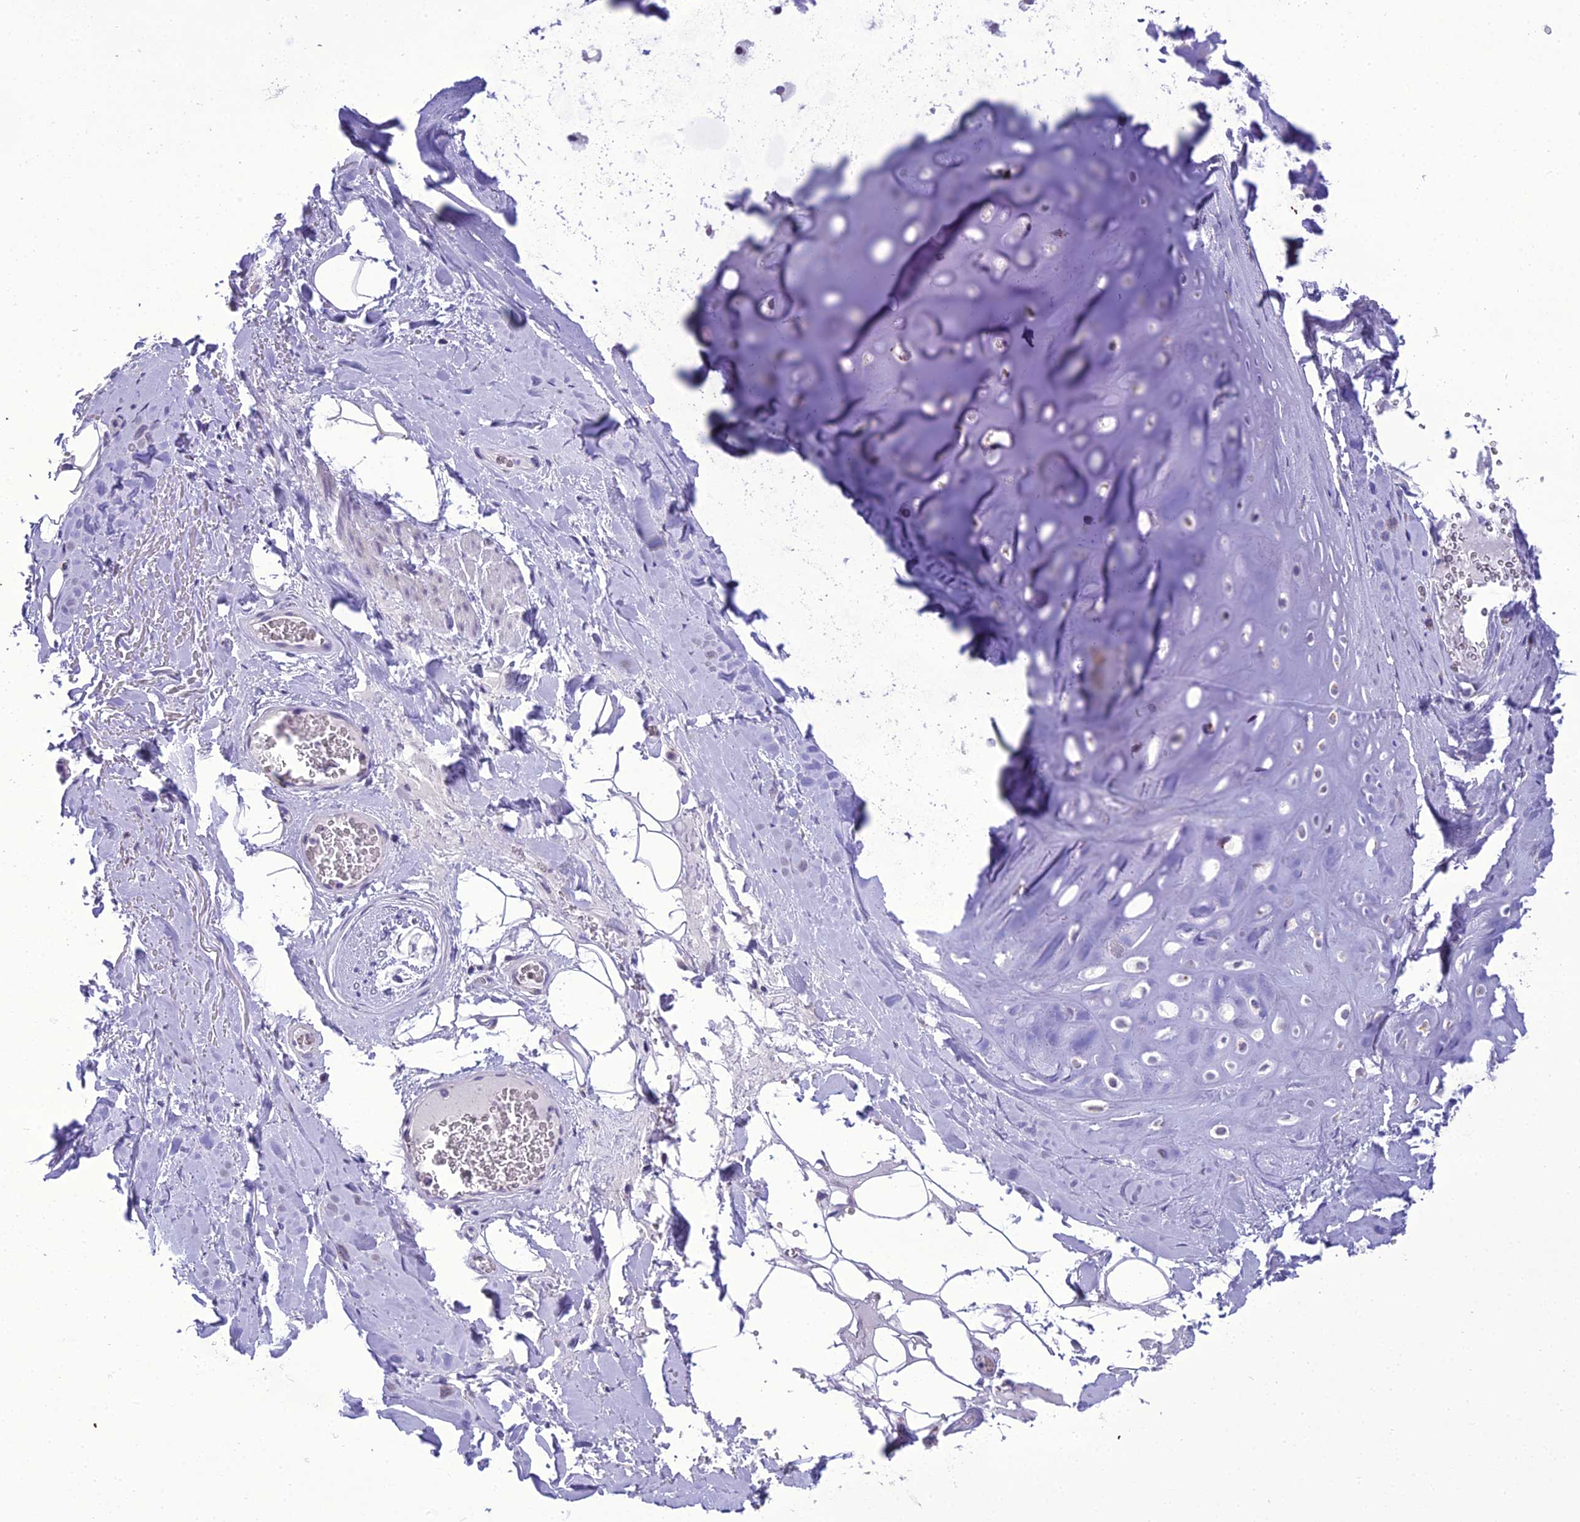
{"staining": {"intensity": "negative", "quantity": "none", "location": "none"}, "tissue": "adipose tissue", "cell_type": "Adipocytes", "image_type": "normal", "snomed": [{"axis": "morphology", "description": "Normal tissue, NOS"}, {"axis": "topography", "description": "Cartilage tissue"}], "caption": "Immunohistochemical staining of unremarkable human adipose tissue reveals no significant positivity in adipocytes. (Immunohistochemistry (ihc), brightfield microscopy, high magnification).", "gene": "B9D2", "patient": {"sex": "female", "age": 63}}